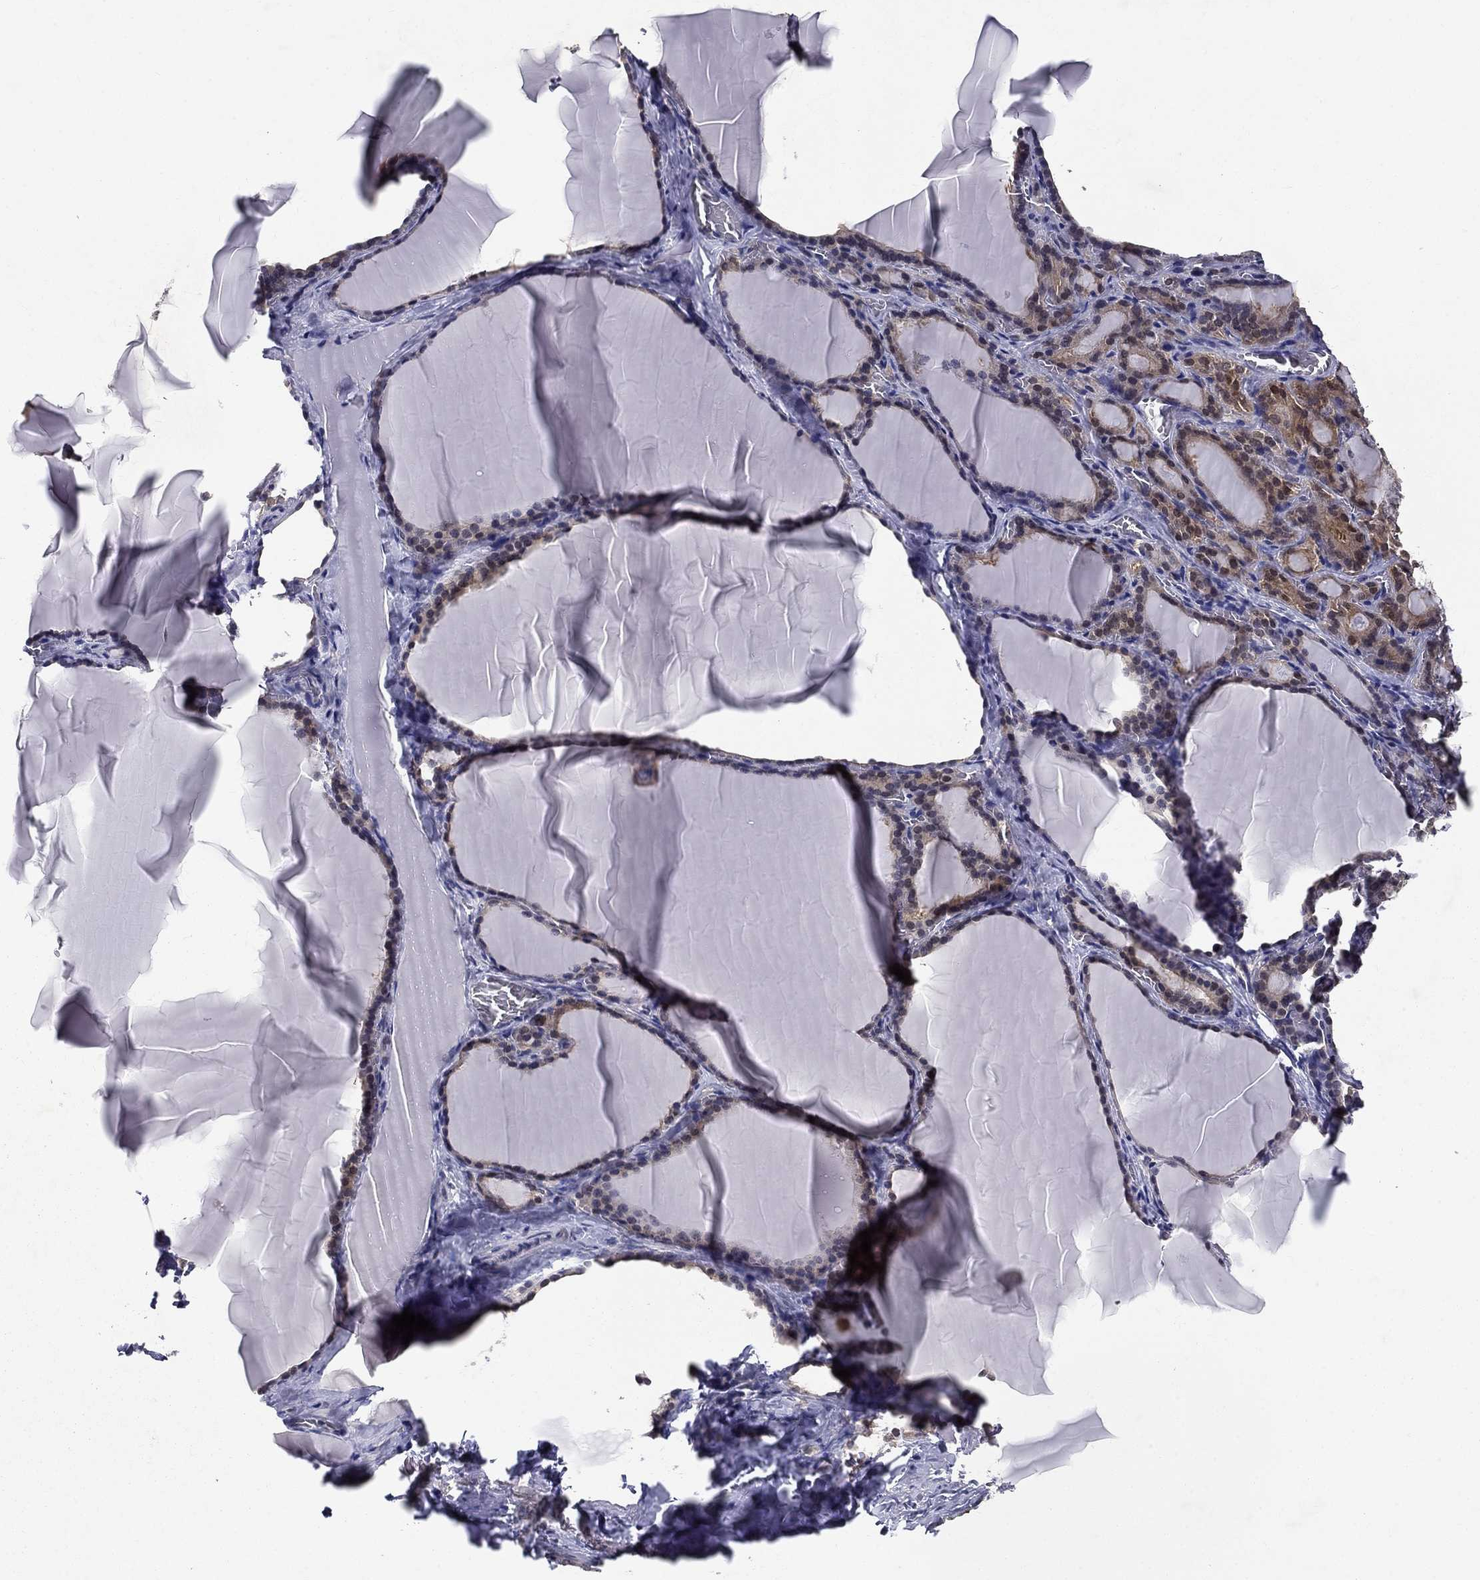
{"staining": {"intensity": "moderate", "quantity": ">75%", "location": "cytoplasmic/membranous"}, "tissue": "thyroid gland", "cell_type": "Glandular cells", "image_type": "normal", "snomed": [{"axis": "morphology", "description": "Normal tissue, NOS"}, {"axis": "morphology", "description": "Hyperplasia, NOS"}, {"axis": "topography", "description": "Thyroid gland"}], "caption": "Human thyroid gland stained for a protein (brown) demonstrates moderate cytoplasmic/membranous positive staining in approximately >75% of glandular cells.", "gene": "GLTP", "patient": {"sex": "female", "age": 27}}